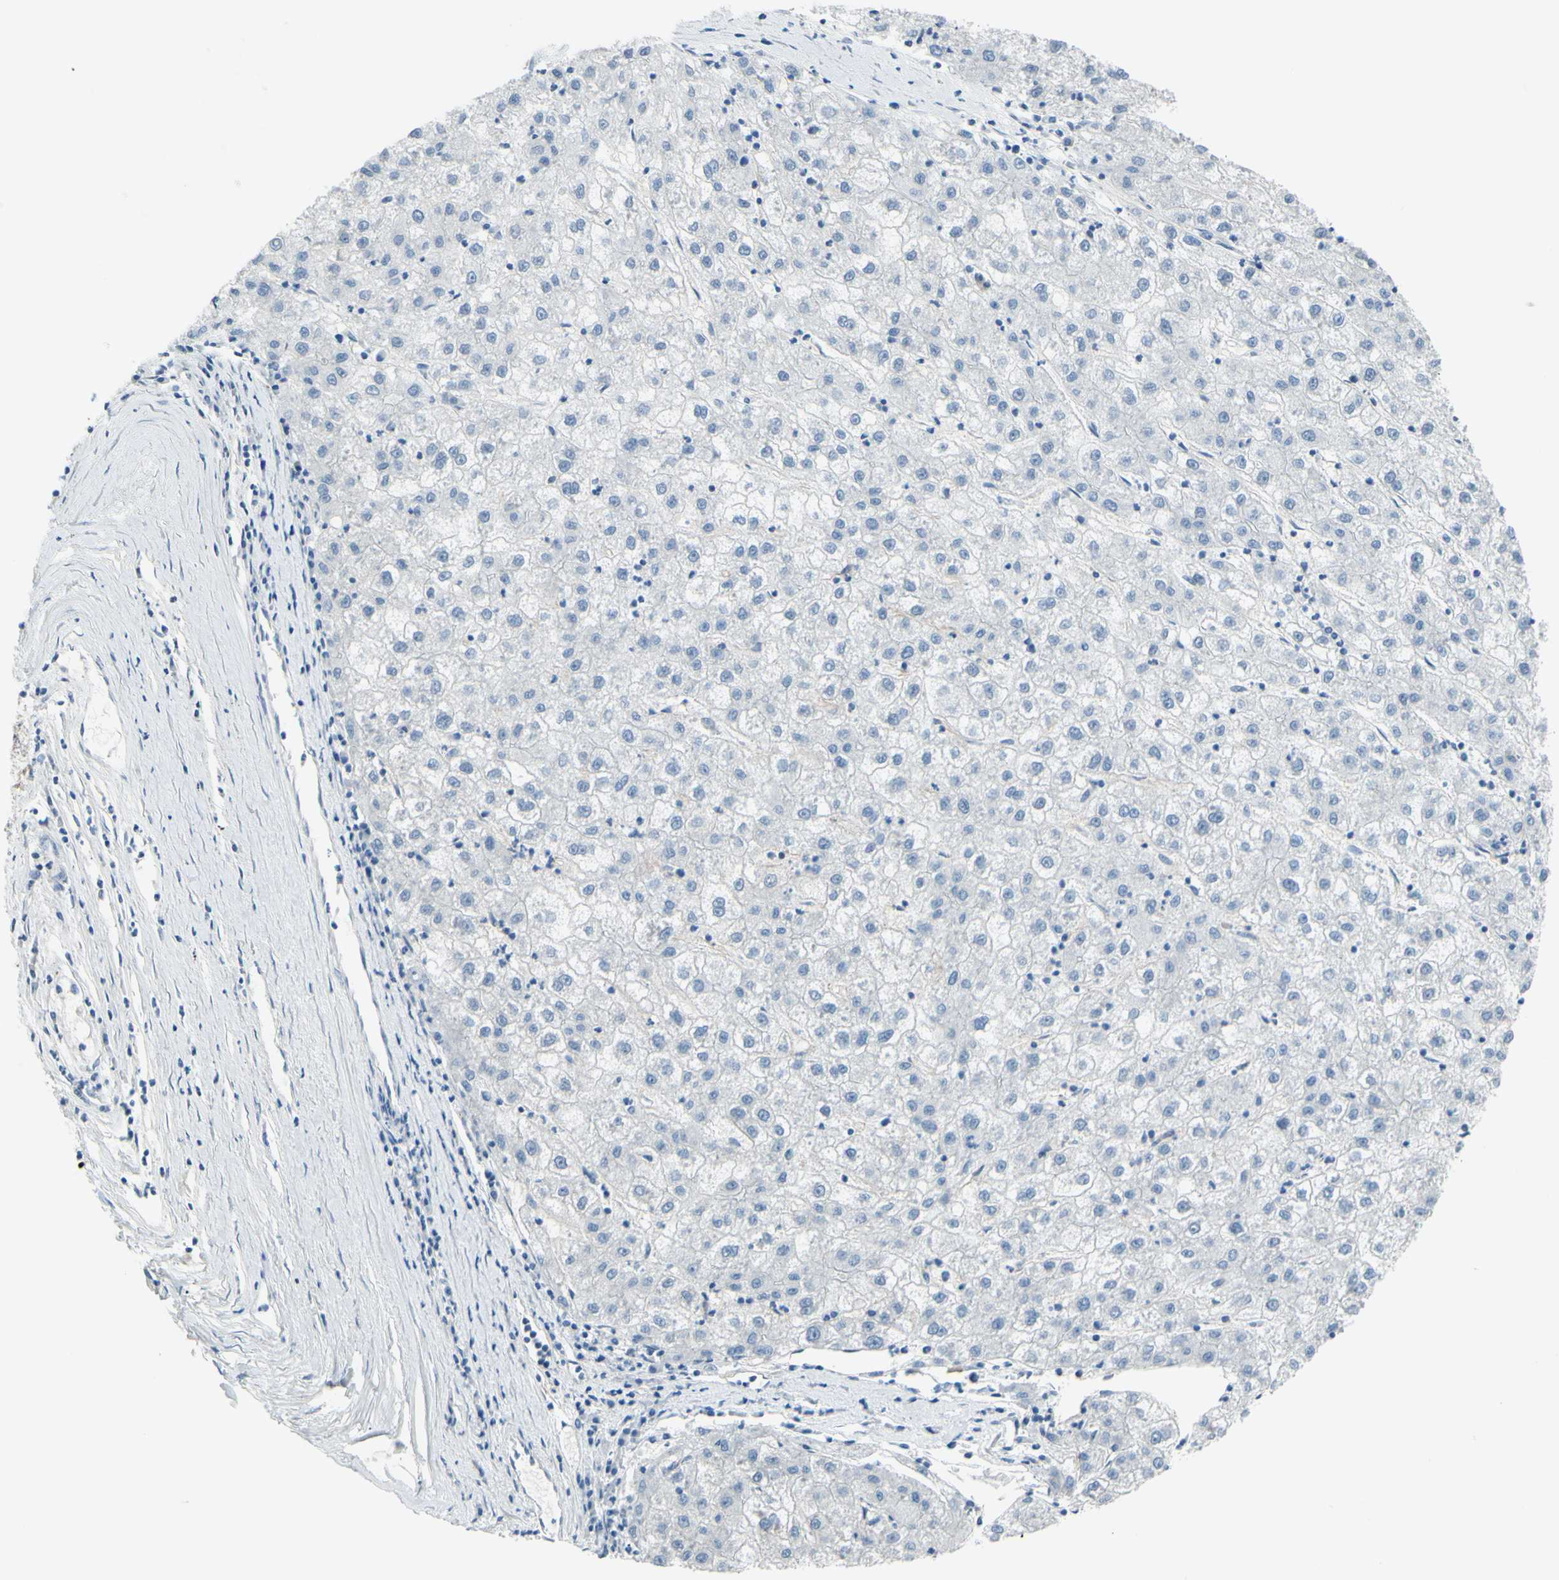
{"staining": {"intensity": "negative", "quantity": "none", "location": "none"}, "tissue": "liver cancer", "cell_type": "Tumor cells", "image_type": "cancer", "snomed": [{"axis": "morphology", "description": "Carcinoma, Hepatocellular, NOS"}, {"axis": "topography", "description": "Liver"}], "caption": "DAB (3,3'-diaminobenzidine) immunohistochemical staining of liver cancer (hepatocellular carcinoma) displays no significant positivity in tumor cells.", "gene": "ADD1", "patient": {"sex": "male", "age": 72}}